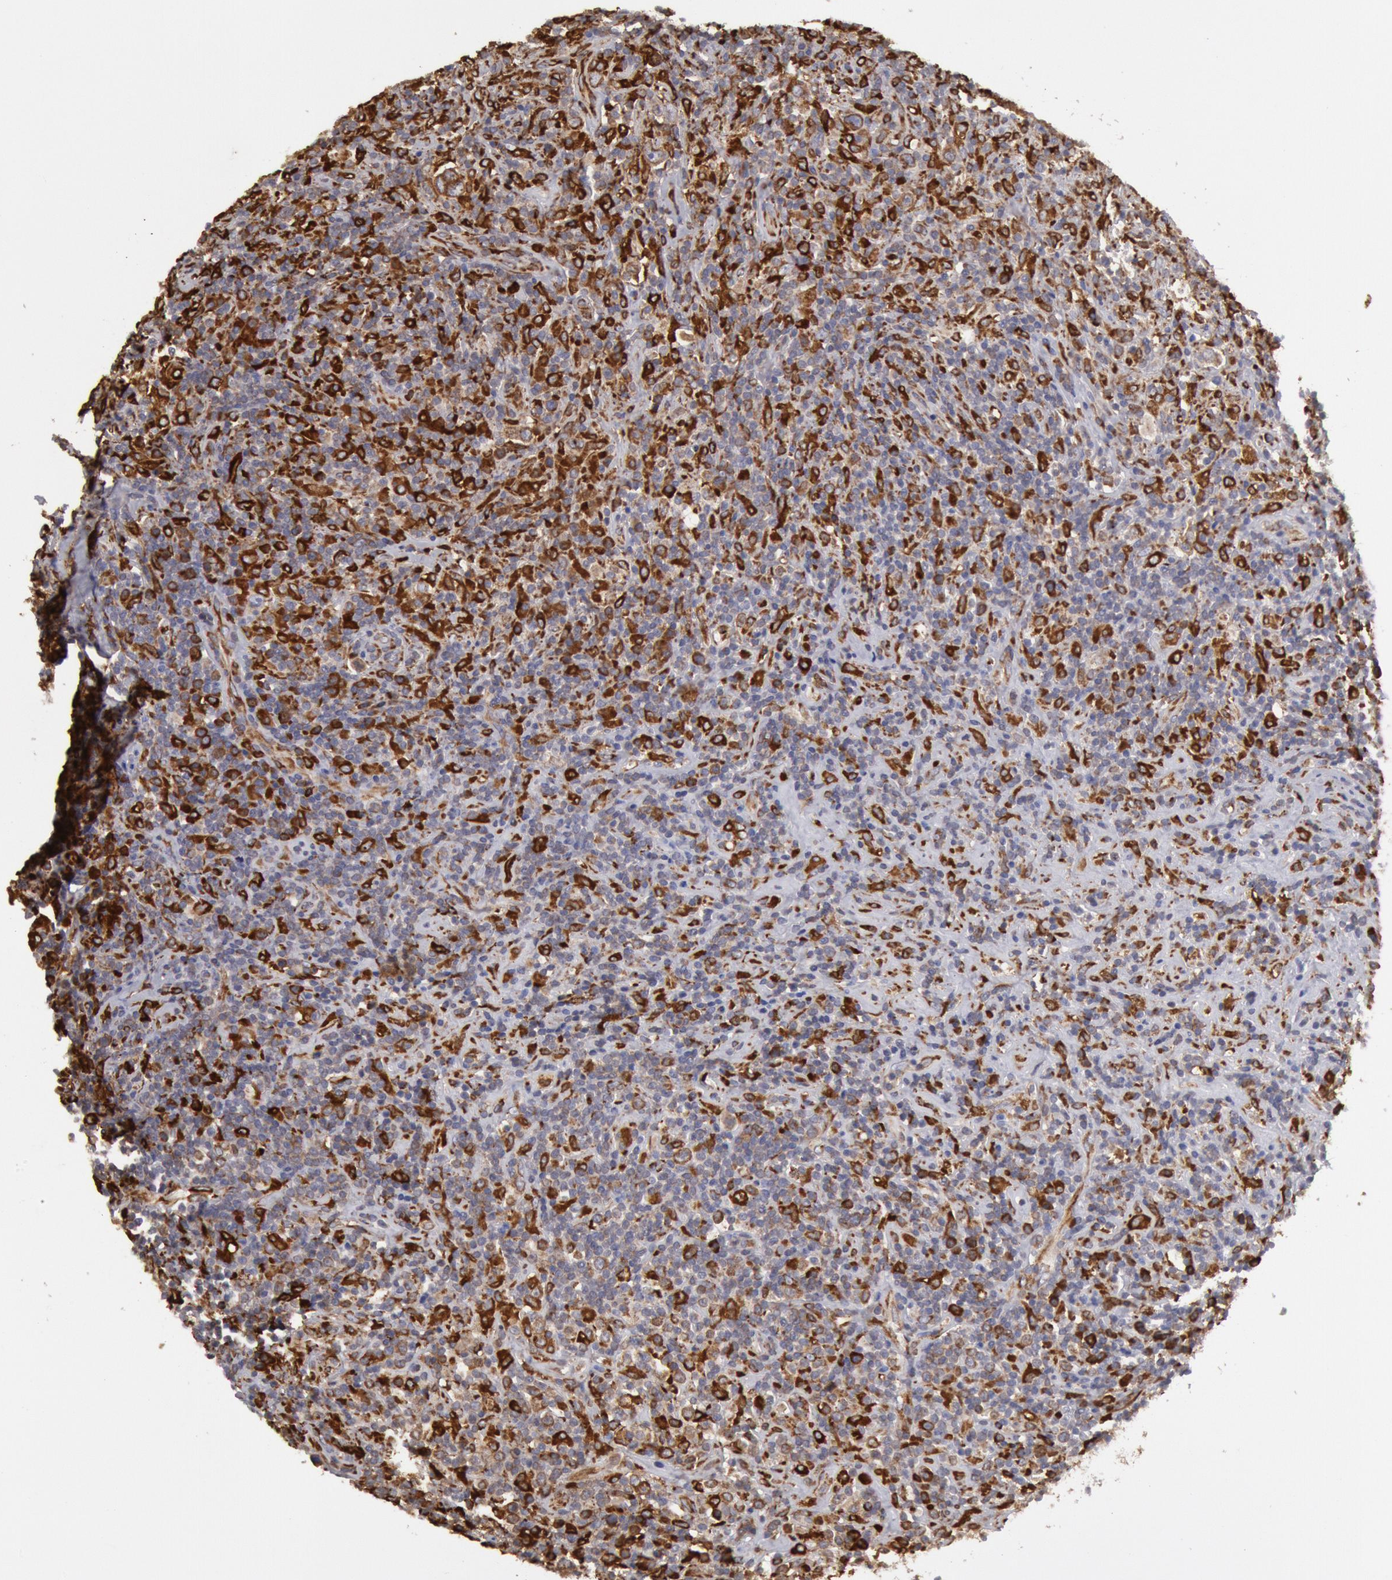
{"staining": {"intensity": "strong", "quantity": ">75%", "location": "cytoplasmic/membranous"}, "tissue": "lymphoma", "cell_type": "Tumor cells", "image_type": "cancer", "snomed": [{"axis": "morphology", "description": "Hodgkin's disease, NOS"}, {"axis": "topography", "description": "Lymph node"}], "caption": "The photomicrograph demonstrates immunohistochemical staining of Hodgkin's disease. There is strong cytoplasmic/membranous staining is seen in about >75% of tumor cells.", "gene": "ERP44", "patient": {"sex": "male", "age": 46}}